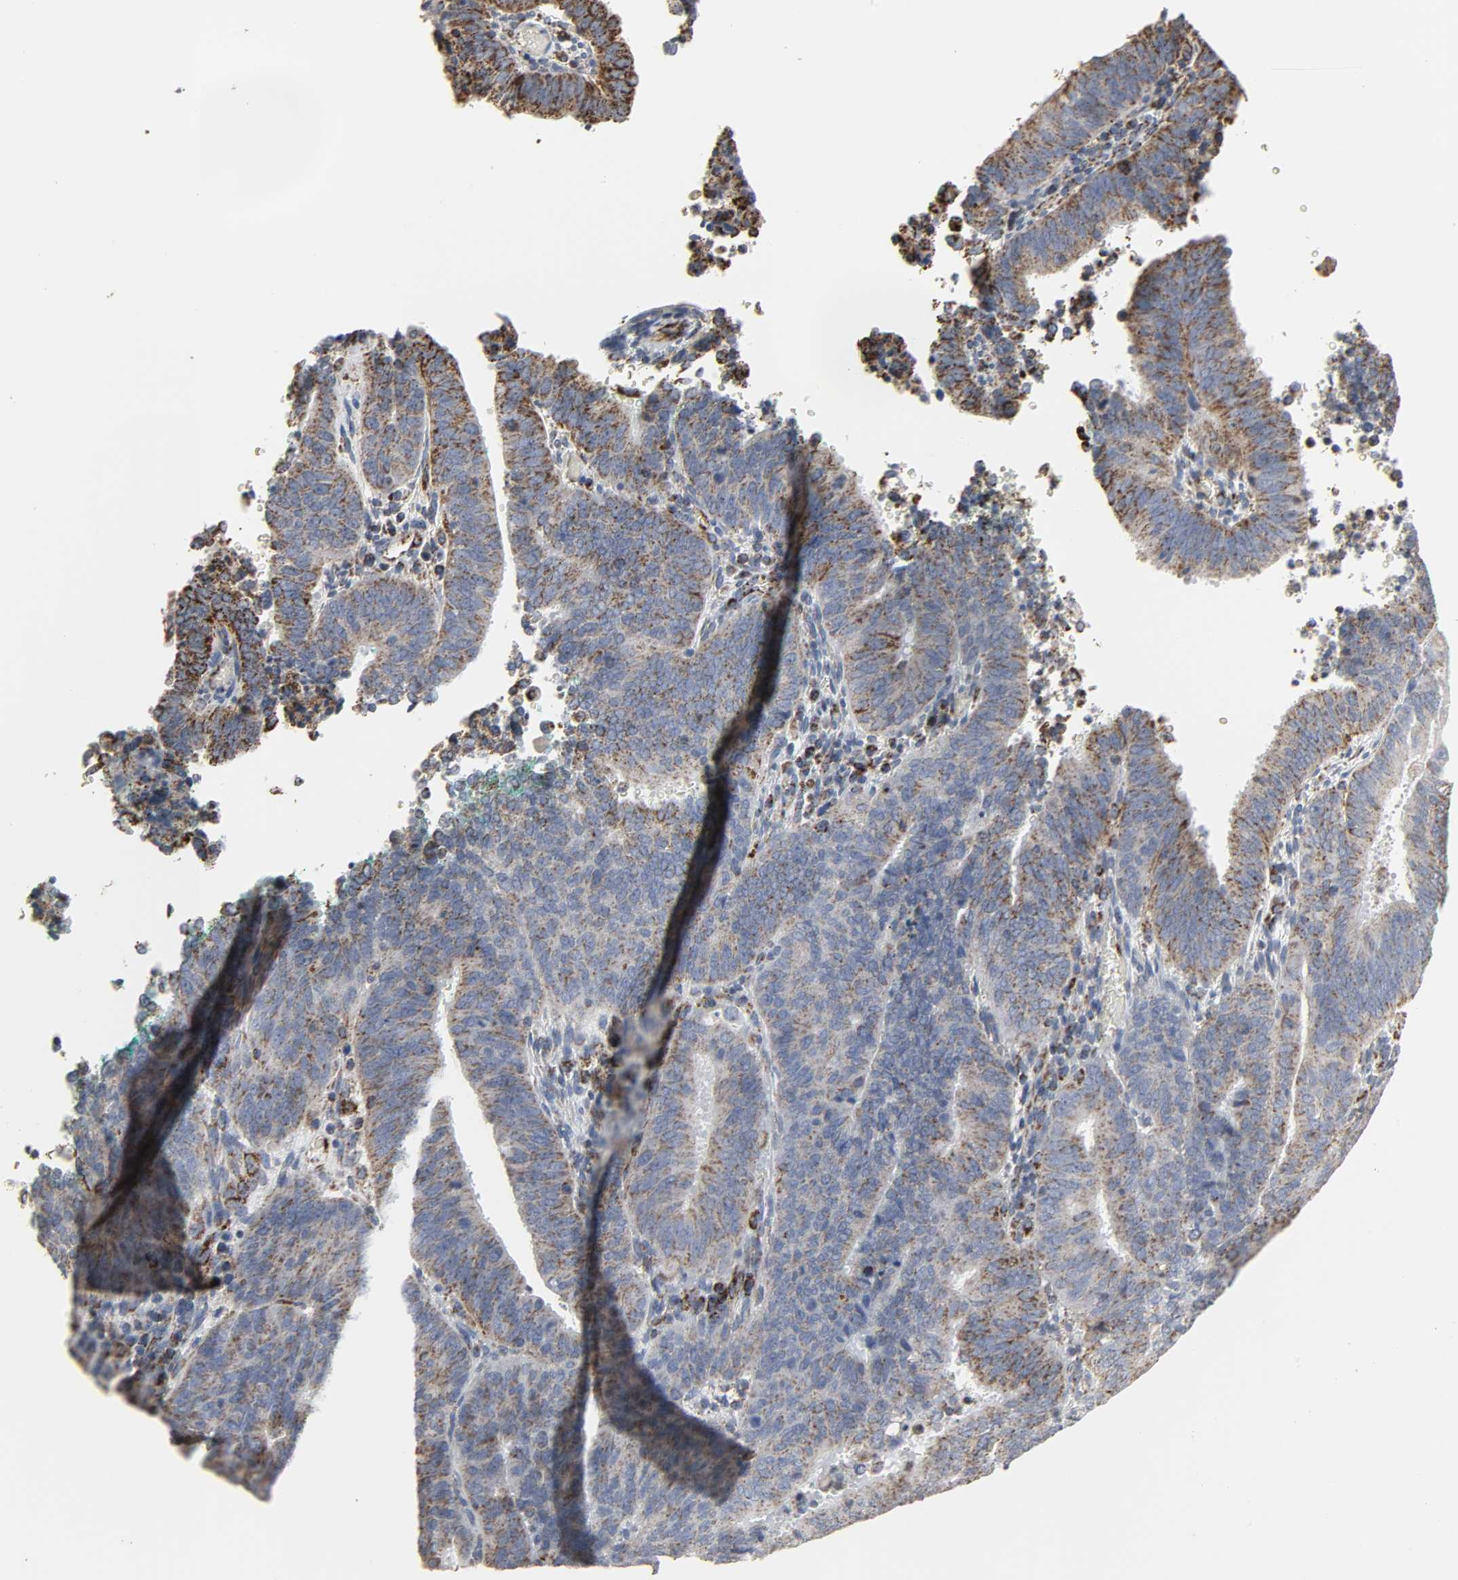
{"staining": {"intensity": "moderate", "quantity": ">75%", "location": "cytoplasmic/membranous"}, "tissue": "cervical cancer", "cell_type": "Tumor cells", "image_type": "cancer", "snomed": [{"axis": "morphology", "description": "Adenocarcinoma, NOS"}, {"axis": "topography", "description": "Cervix"}], "caption": "IHC histopathology image of neoplastic tissue: human cervical cancer stained using IHC shows medium levels of moderate protein expression localized specifically in the cytoplasmic/membranous of tumor cells, appearing as a cytoplasmic/membranous brown color.", "gene": "ACAT1", "patient": {"sex": "female", "age": 44}}